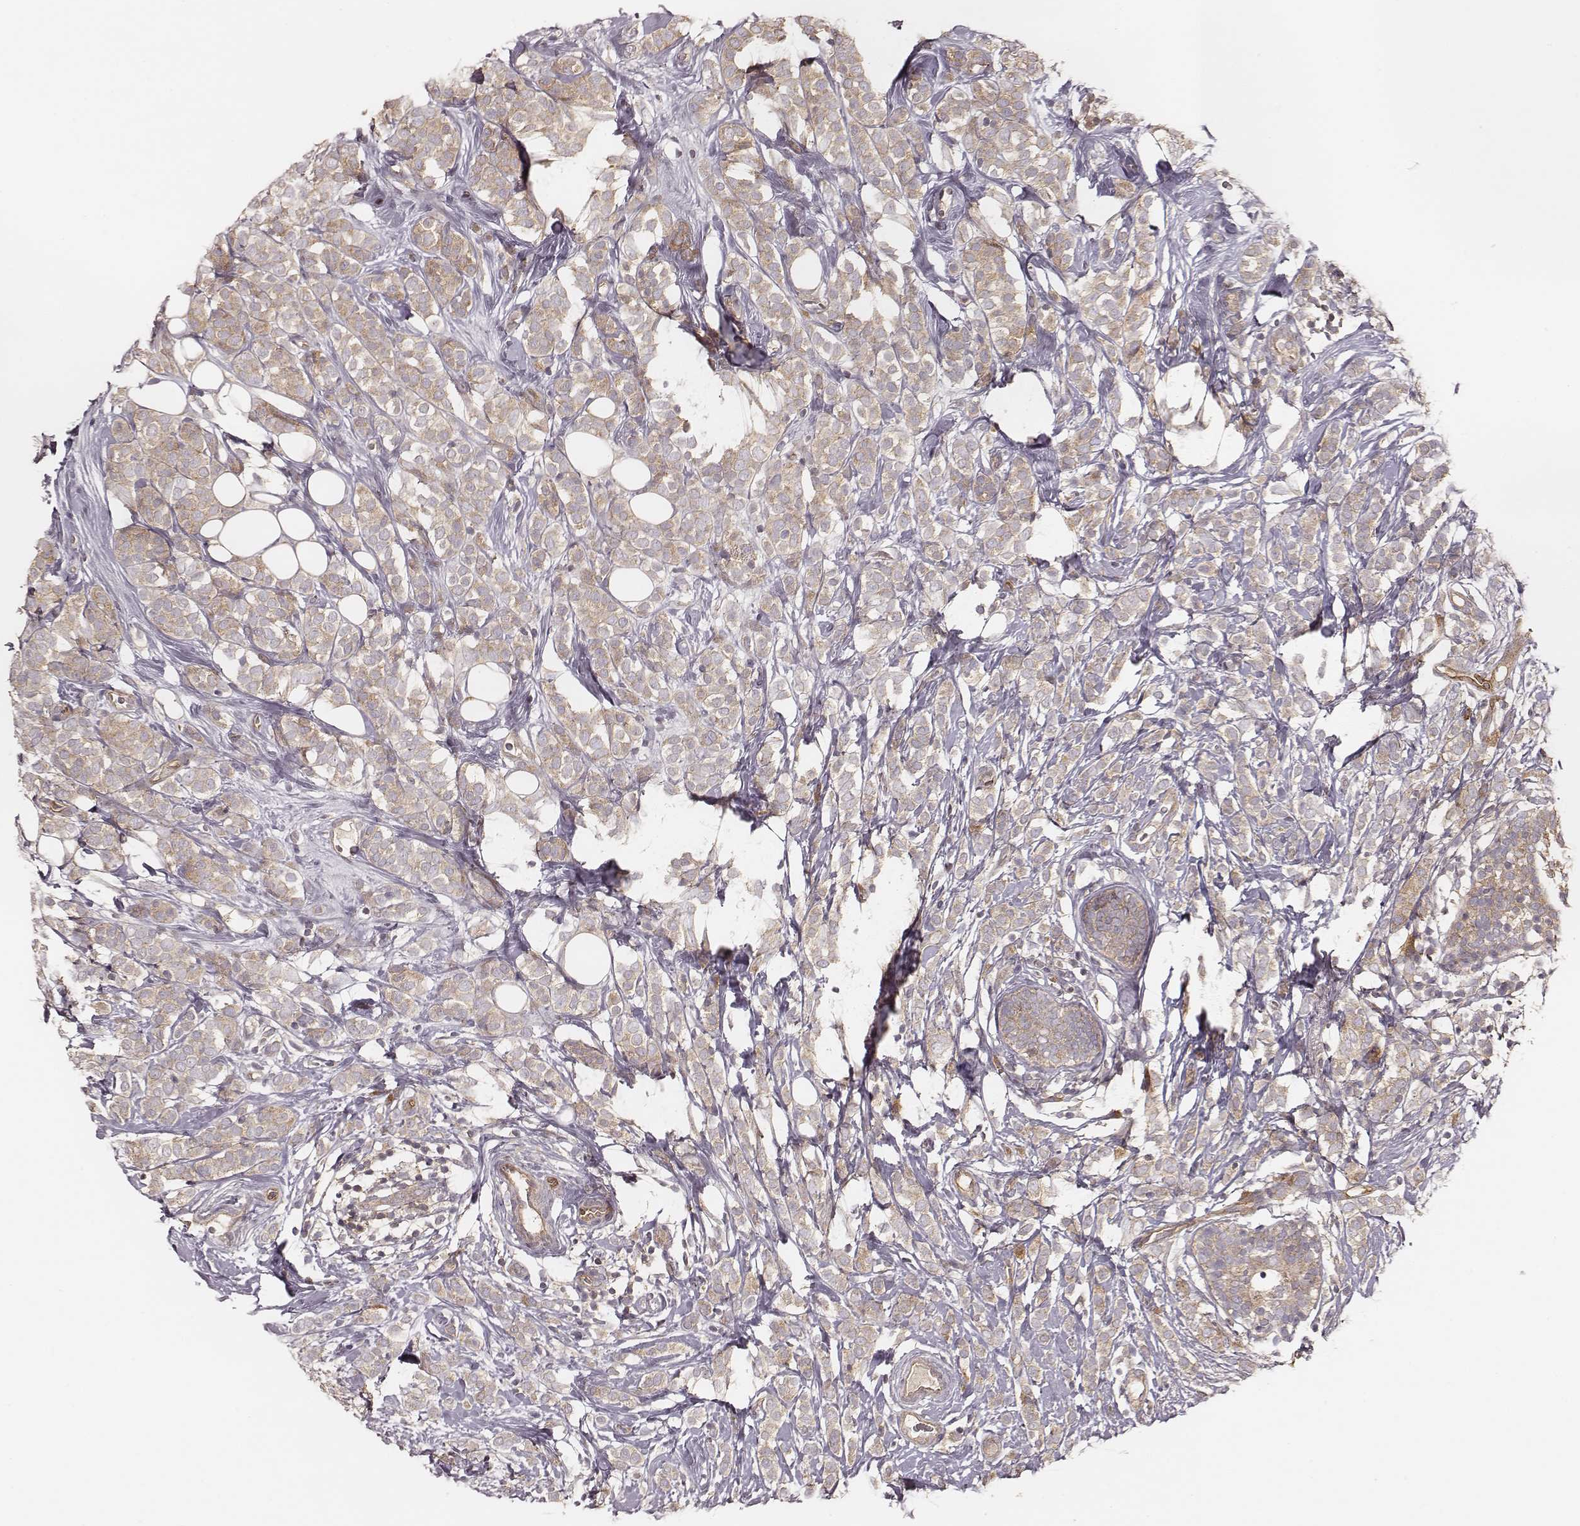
{"staining": {"intensity": "weak", "quantity": "25%-75%", "location": "cytoplasmic/membranous"}, "tissue": "breast cancer", "cell_type": "Tumor cells", "image_type": "cancer", "snomed": [{"axis": "morphology", "description": "Lobular carcinoma"}, {"axis": "topography", "description": "Breast"}], "caption": "Weak cytoplasmic/membranous positivity for a protein is seen in approximately 25%-75% of tumor cells of breast cancer (lobular carcinoma) using IHC.", "gene": "CARS1", "patient": {"sex": "female", "age": 49}}